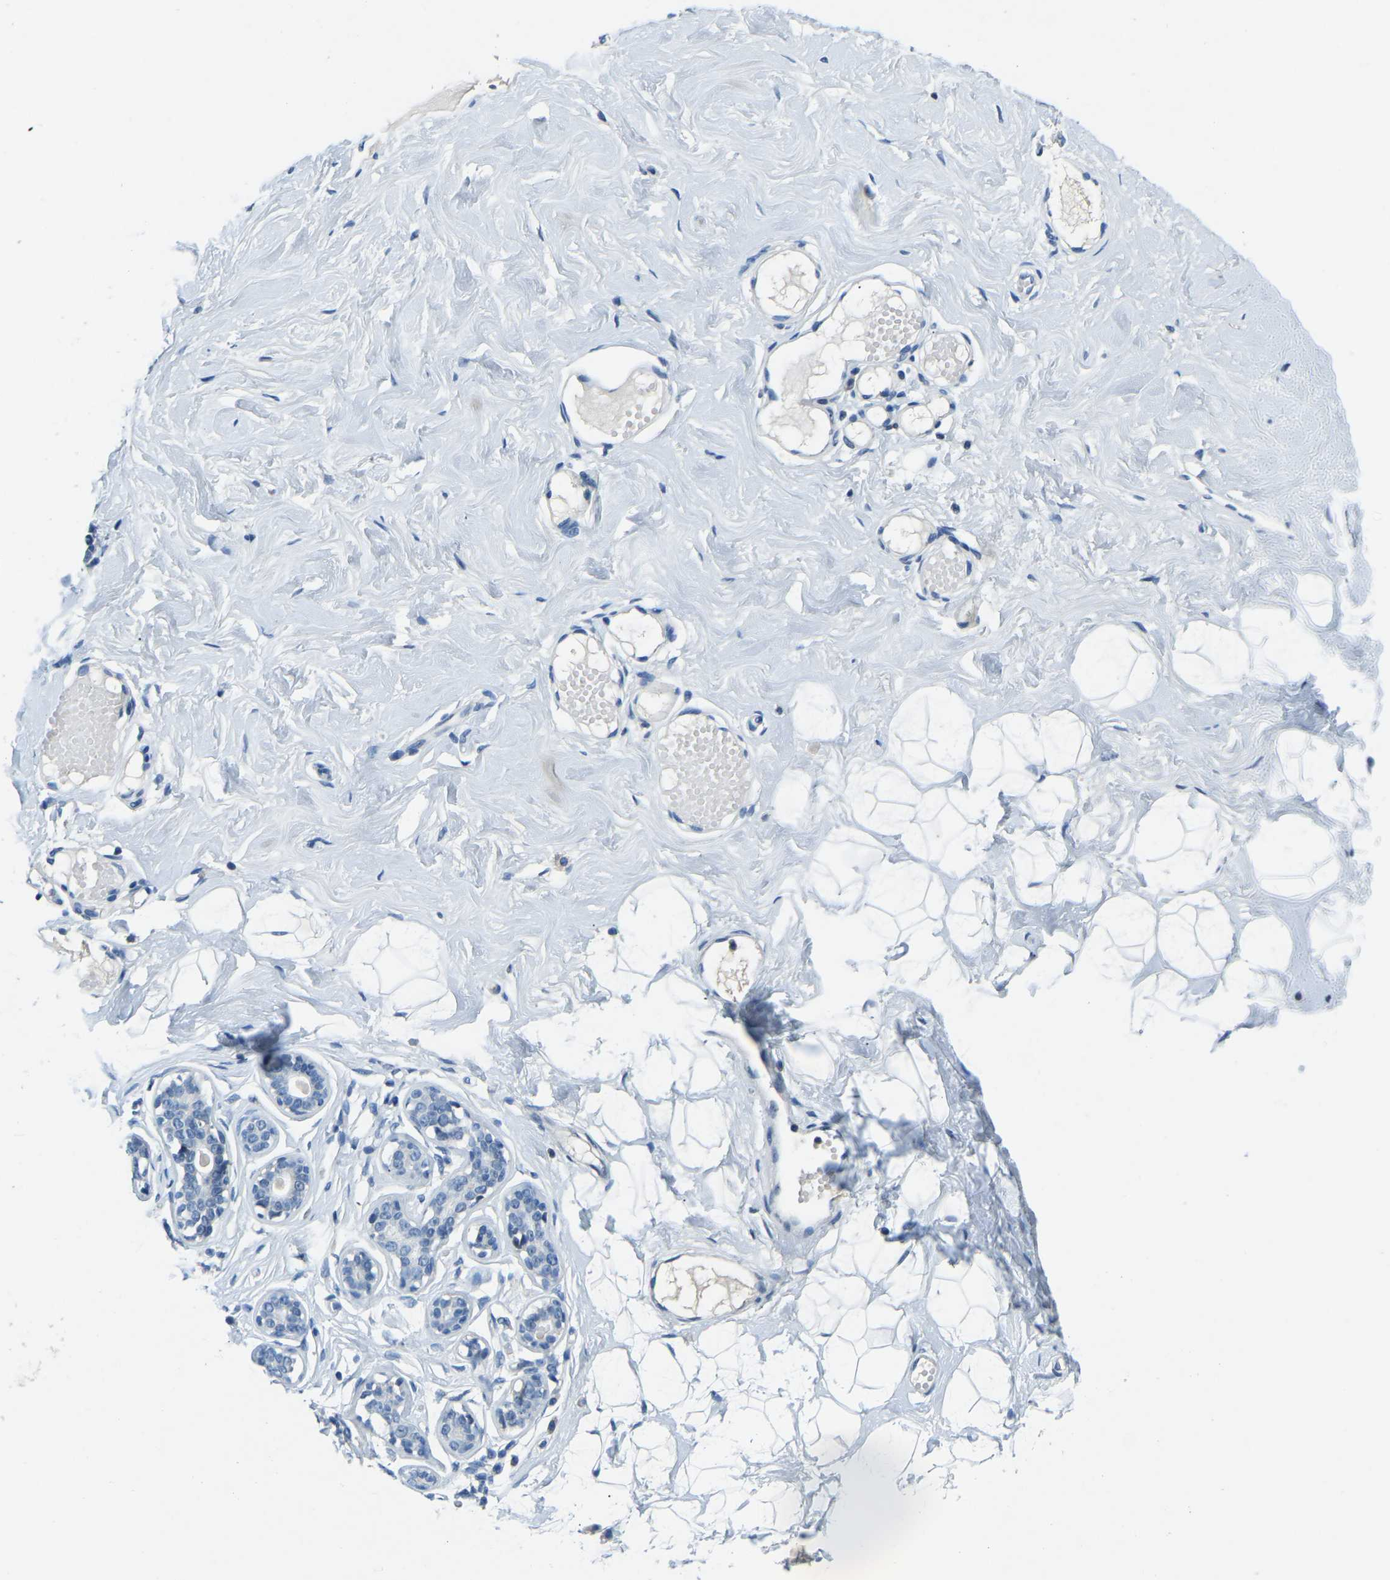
{"staining": {"intensity": "negative", "quantity": "none", "location": "none"}, "tissue": "breast", "cell_type": "Adipocytes", "image_type": "normal", "snomed": [{"axis": "morphology", "description": "Normal tissue, NOS"}, {"axis": "topography", "description": "Breast"}], "caption": "A histopathology image of breast stained for a protein shows no brown staining in adipocytes.", "gene": "XIRP1", "patient": {"sex": "female", "age": 23}}